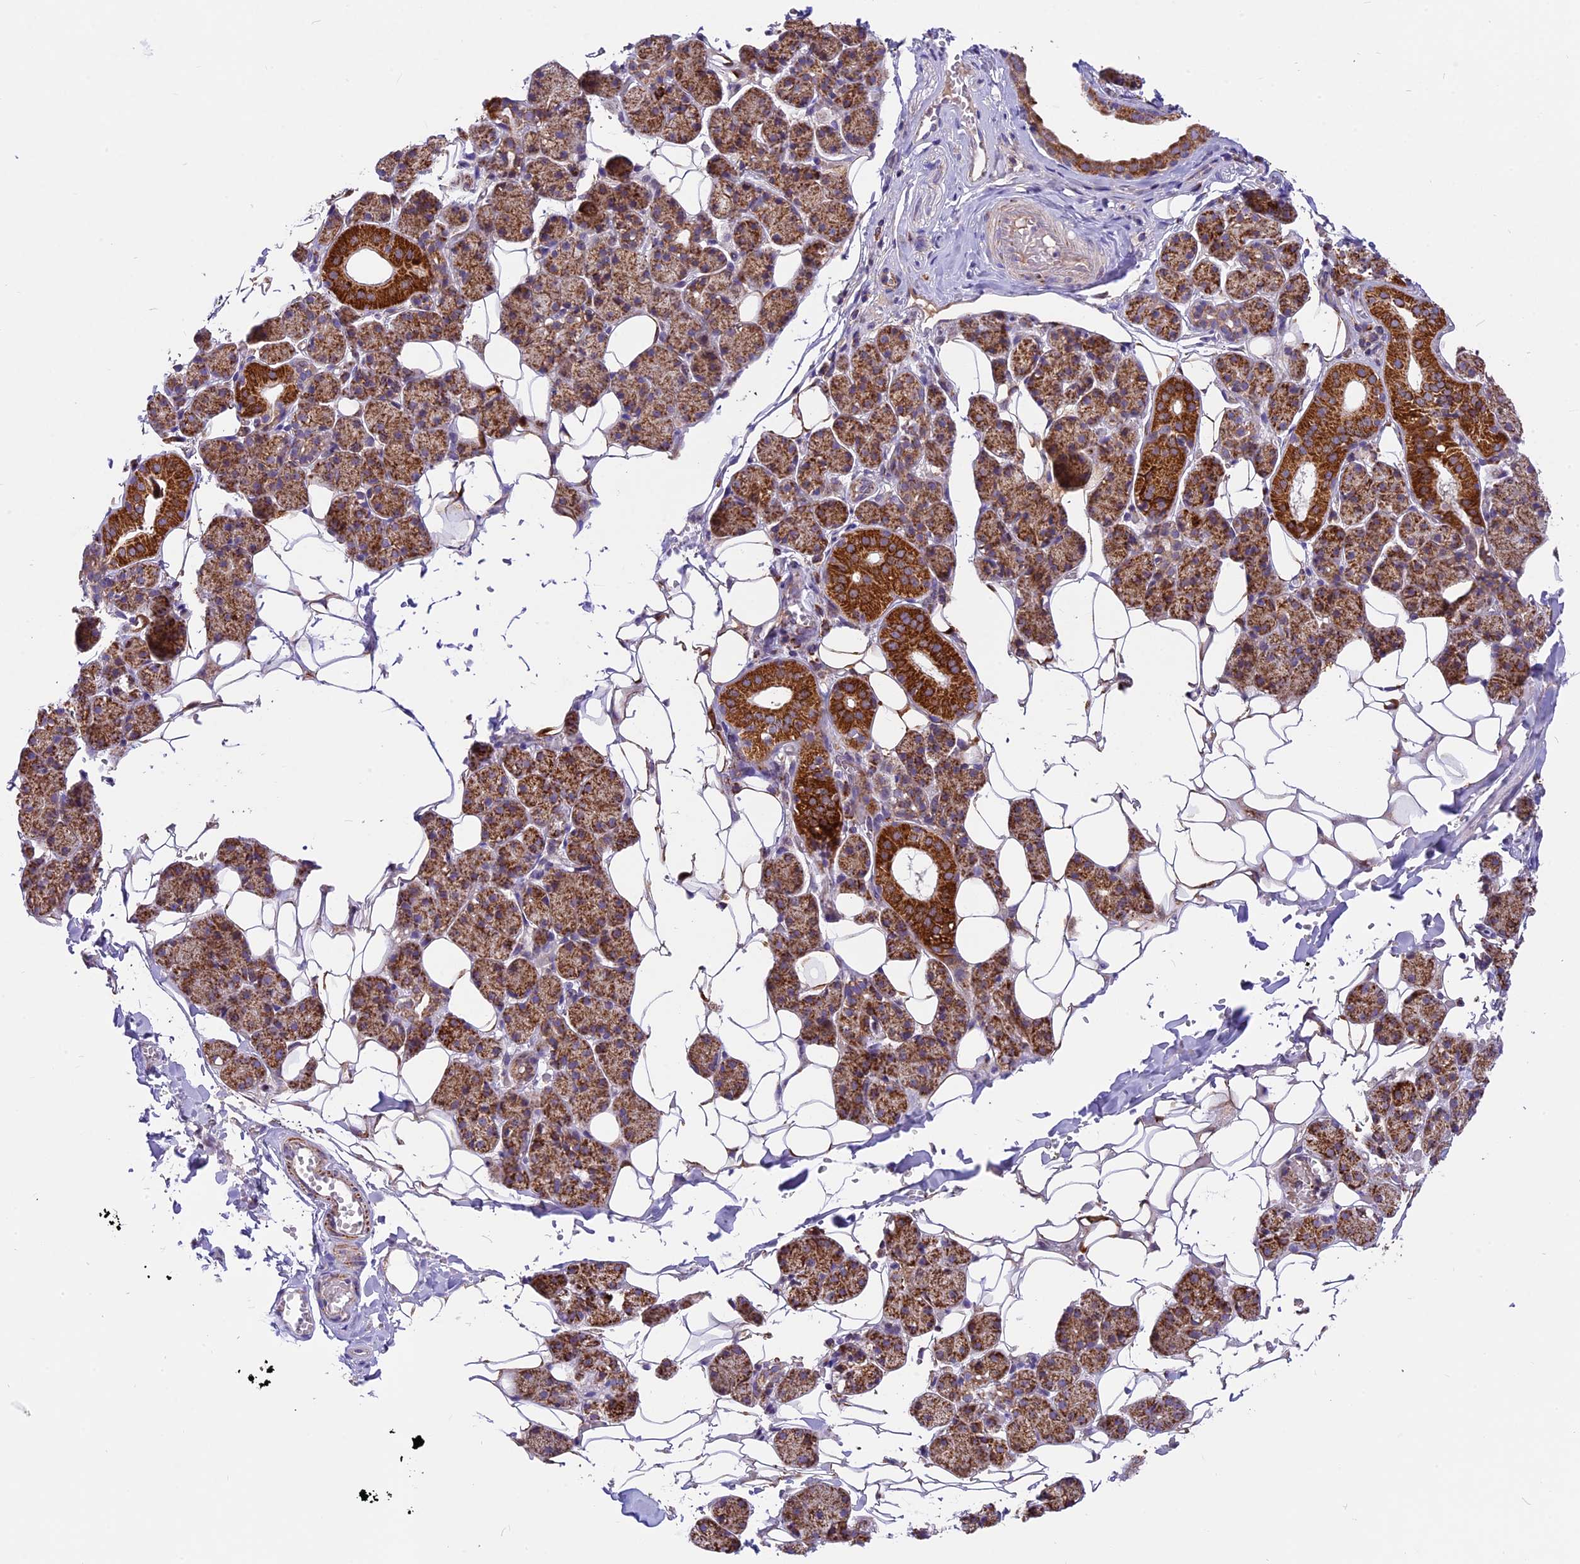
{"staining": {"intensity": "strong", "quantity": "25%-75%", "location": "cytoplasmic/membranous"}, "tissue": "salivary gland", "cell_type": "Glandular cells", "image_type": "normal", "snomed": [{"axis": "morphology", "description": "Normal tissue, NOS"}, {"axis": "topography", "description": "Salivary gland"}], "caption": "Immunohistochemical staining of benign salivary gland exhibits high levels of strong cytoplasmic/membranous expression in approximately 25%-75% of glandular cells. The protein of interest is stained brown, and the nuclei are stained in blue (DAB (3,3'-diaminobenzidine) IHC with brightfield microscopy, high magnification).", "gene": "COX17", "patient": {"sex": "female", "age": 33}}